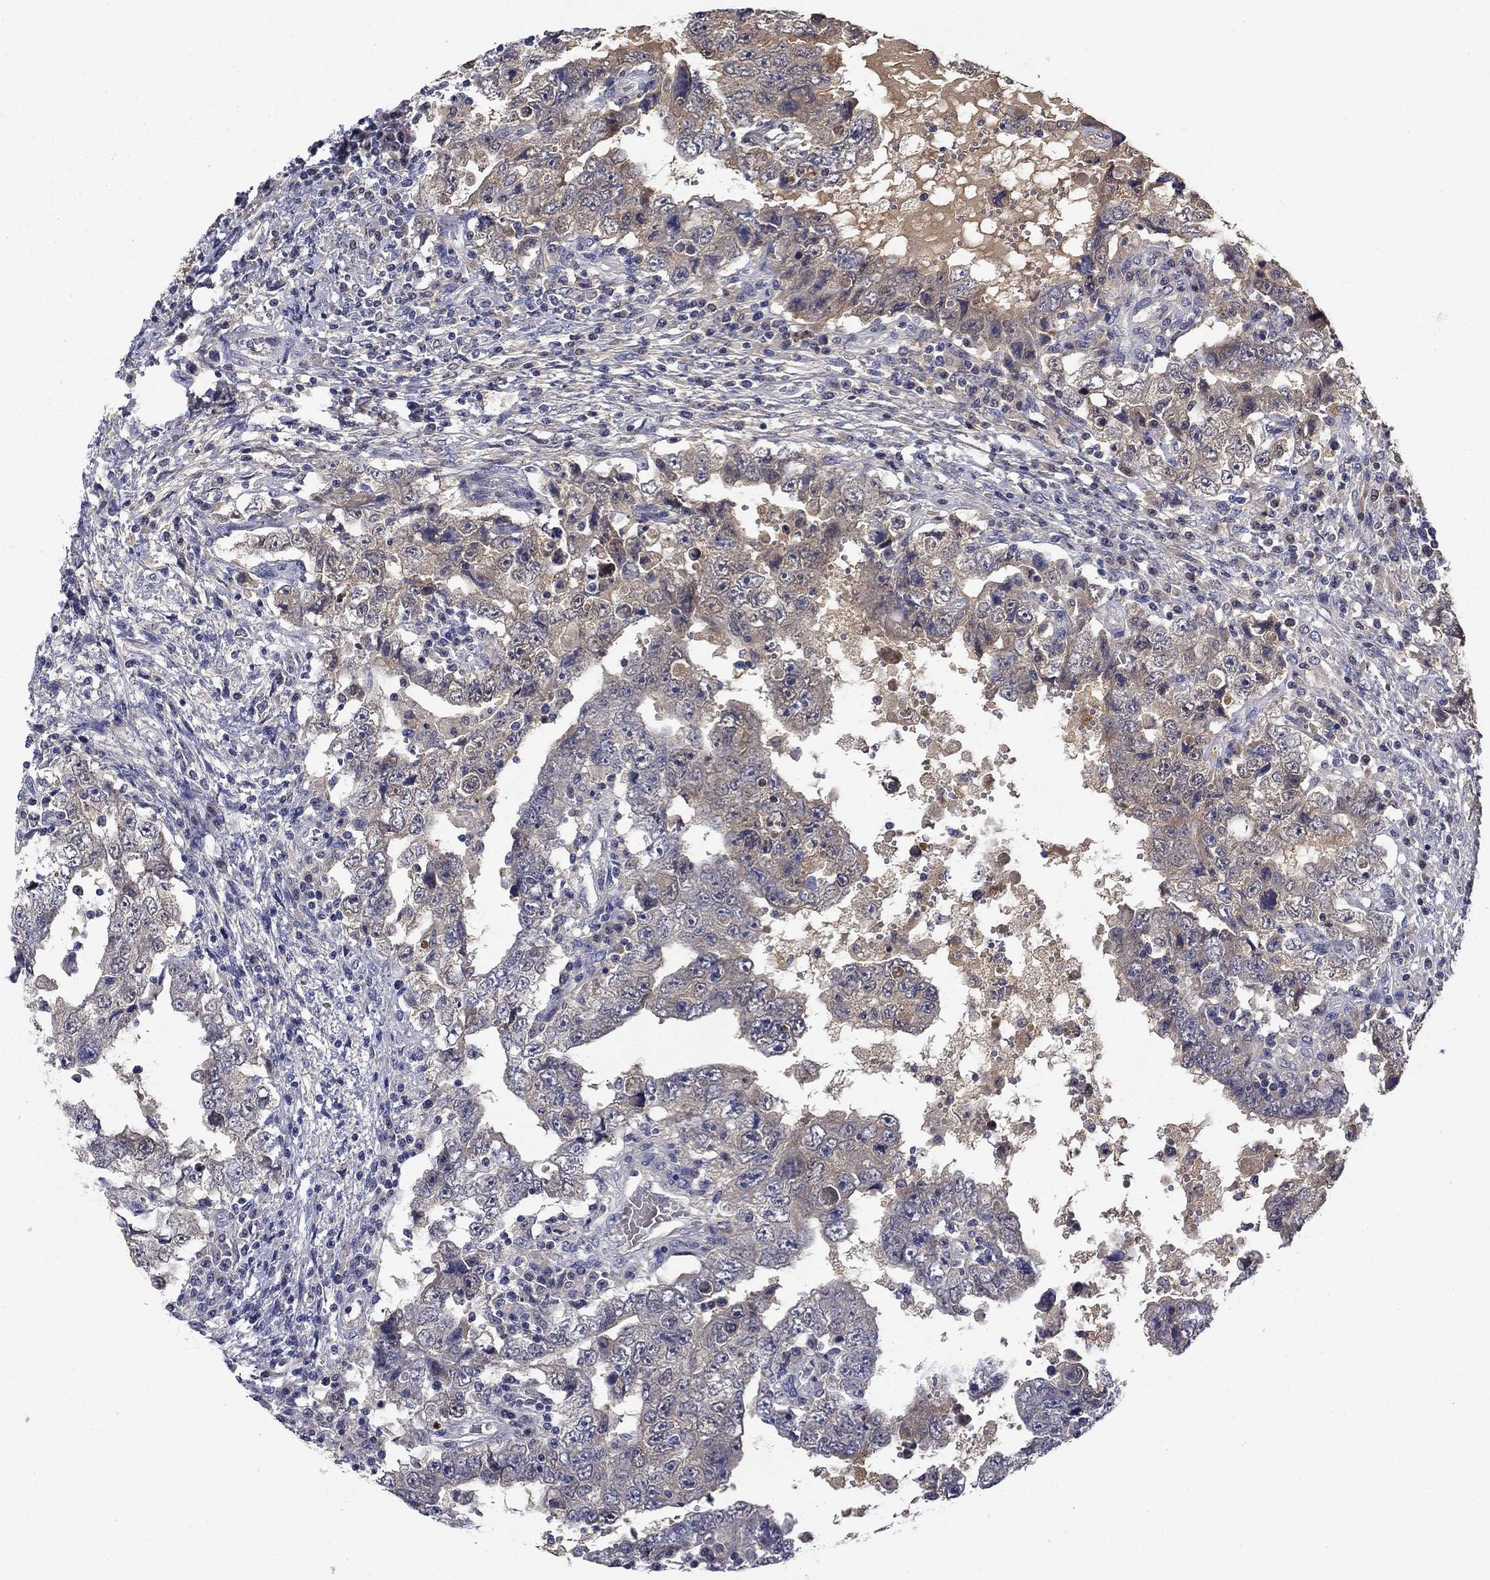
{"staining": {"intensity": "weak", "quantity": "25%-75%", "location": "cytoplasmic/membranous"}, "tissue": "testis cancer", "cell_type": "Tumor cells", "image_type": "cancer", "snomed": [{"axis": "morphology", "description": "Carcinoma, Embryonal, NOS"}, {"axis": "topography", "description": "Testis"}], "caption": "The immunohistochemical stain labels weak cytoplasmic/membranous expression in tumor cells of testis embryonal carcinoma tissue. Ihc stains the protein of interest in brown and the nuclei are stained blue.", "gene": "DDTL", "patient": {"sex": "male", "age": 26}}